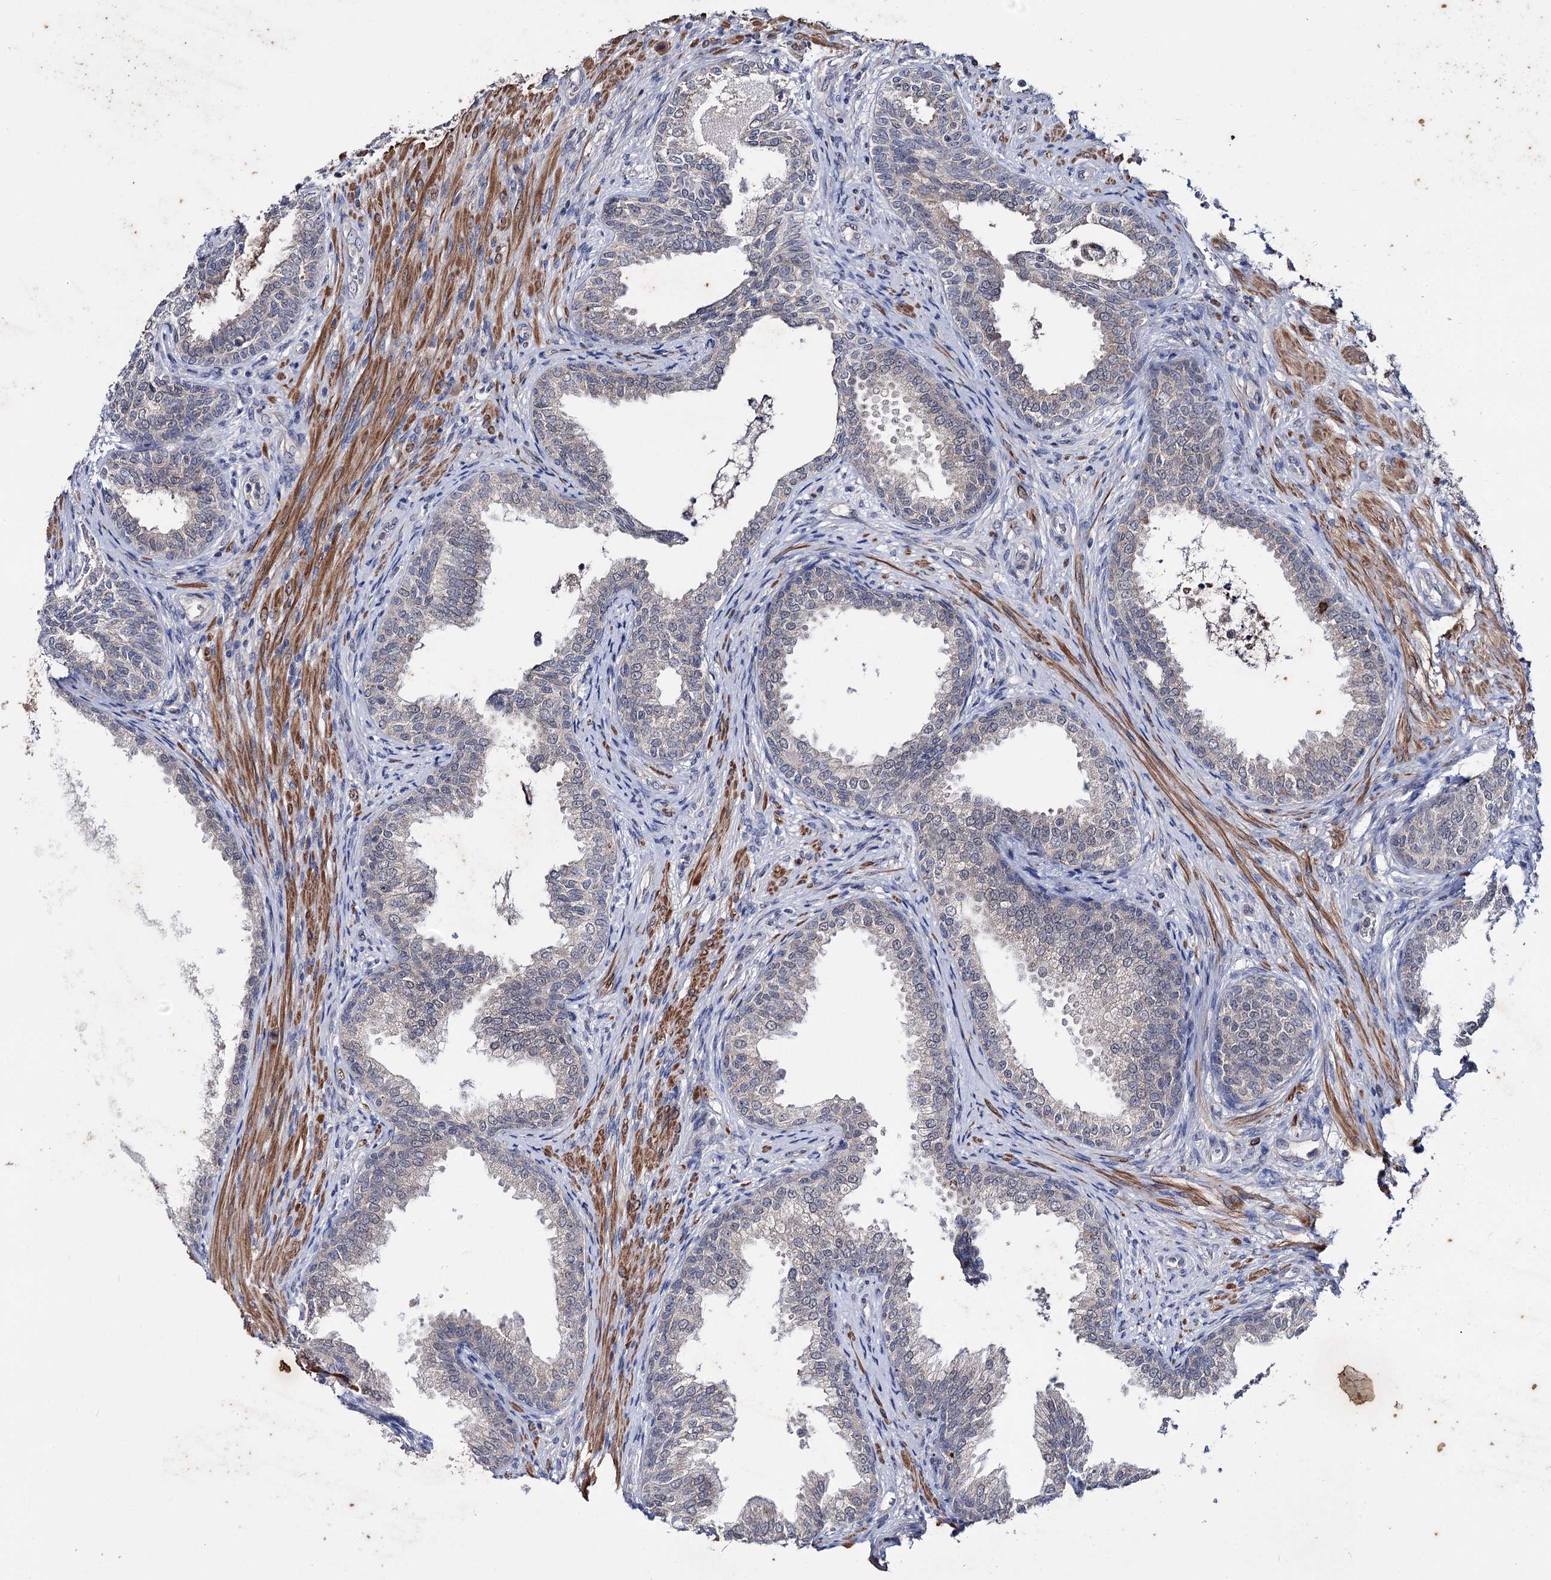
{"staining": {"intensity": "weak", "quantity": "25%-75%", "location": "cytoplasmic/membranous"}, "tissue": "prostate", "cell_type": "Glandular cells", "image_type": "normal", "snomed": [{"axis": "morphology", "description": "Normal tissue, NOS"}, {"axis": "topography", "description": "Prostate"}], "caption": "Protein expression analysis of benign human prostate reveals weak cytoplasmic/membranous expression in about 25%-75% of glandular cells. The protein is shown in brown color, while the nuclei are stained blue.", "gene": "CLPB", "patient": {"sex": "male", "age": 76}}